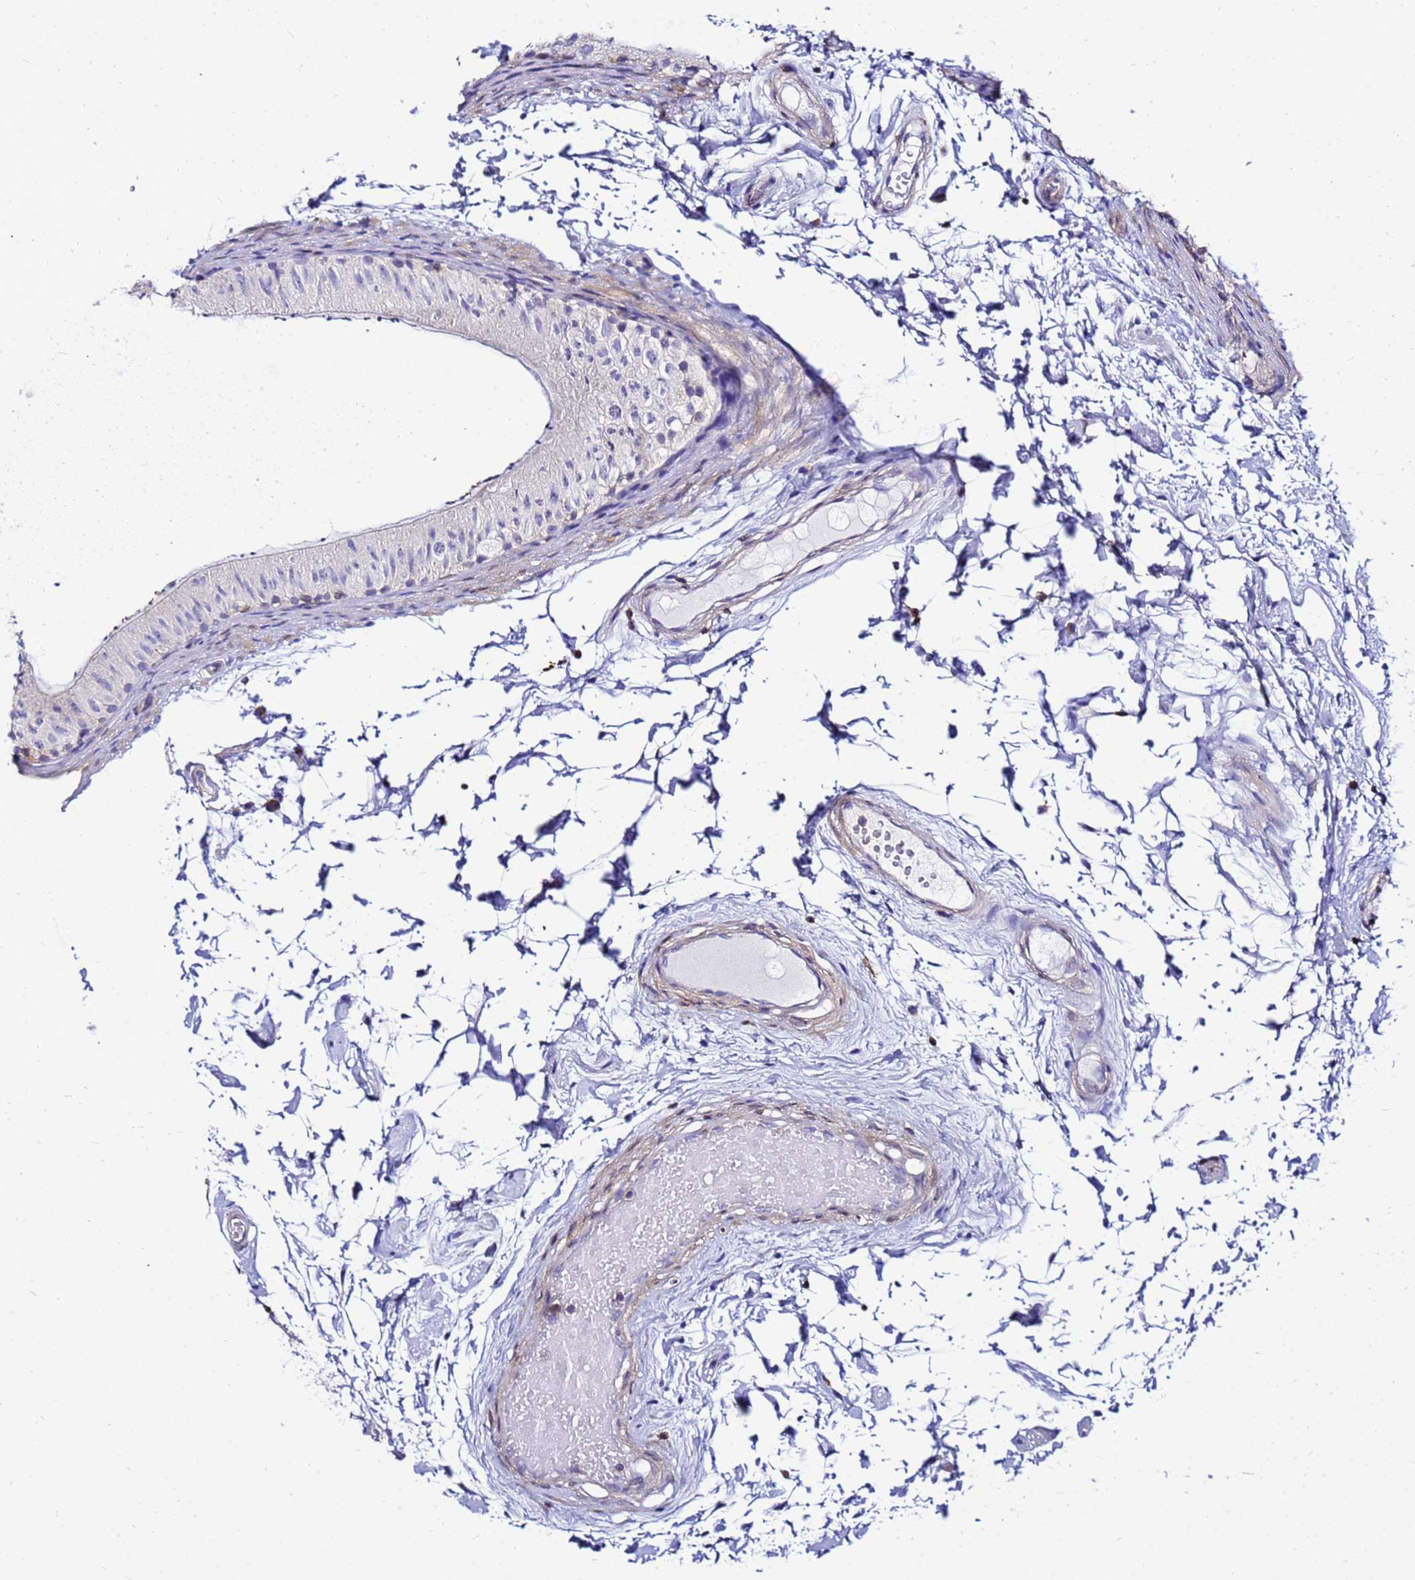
{"staining": {"intensity": "negative", "quantity": "none", "location": "none"}, "tissue": "epididymis", "cell_type": "Glandular cells", "image_type": "normal", "snomed": [{"axis": "morphology", "description": "Normal tissue, NOS"}, {"axis": "topography", "description": "Epididymis"}], "caption": "Human epididymis stained for a protein using IHC reveals no staining in glandular cells.", "gene": "DBNDD2", "patient": {"sex": "male", "age": 50}}